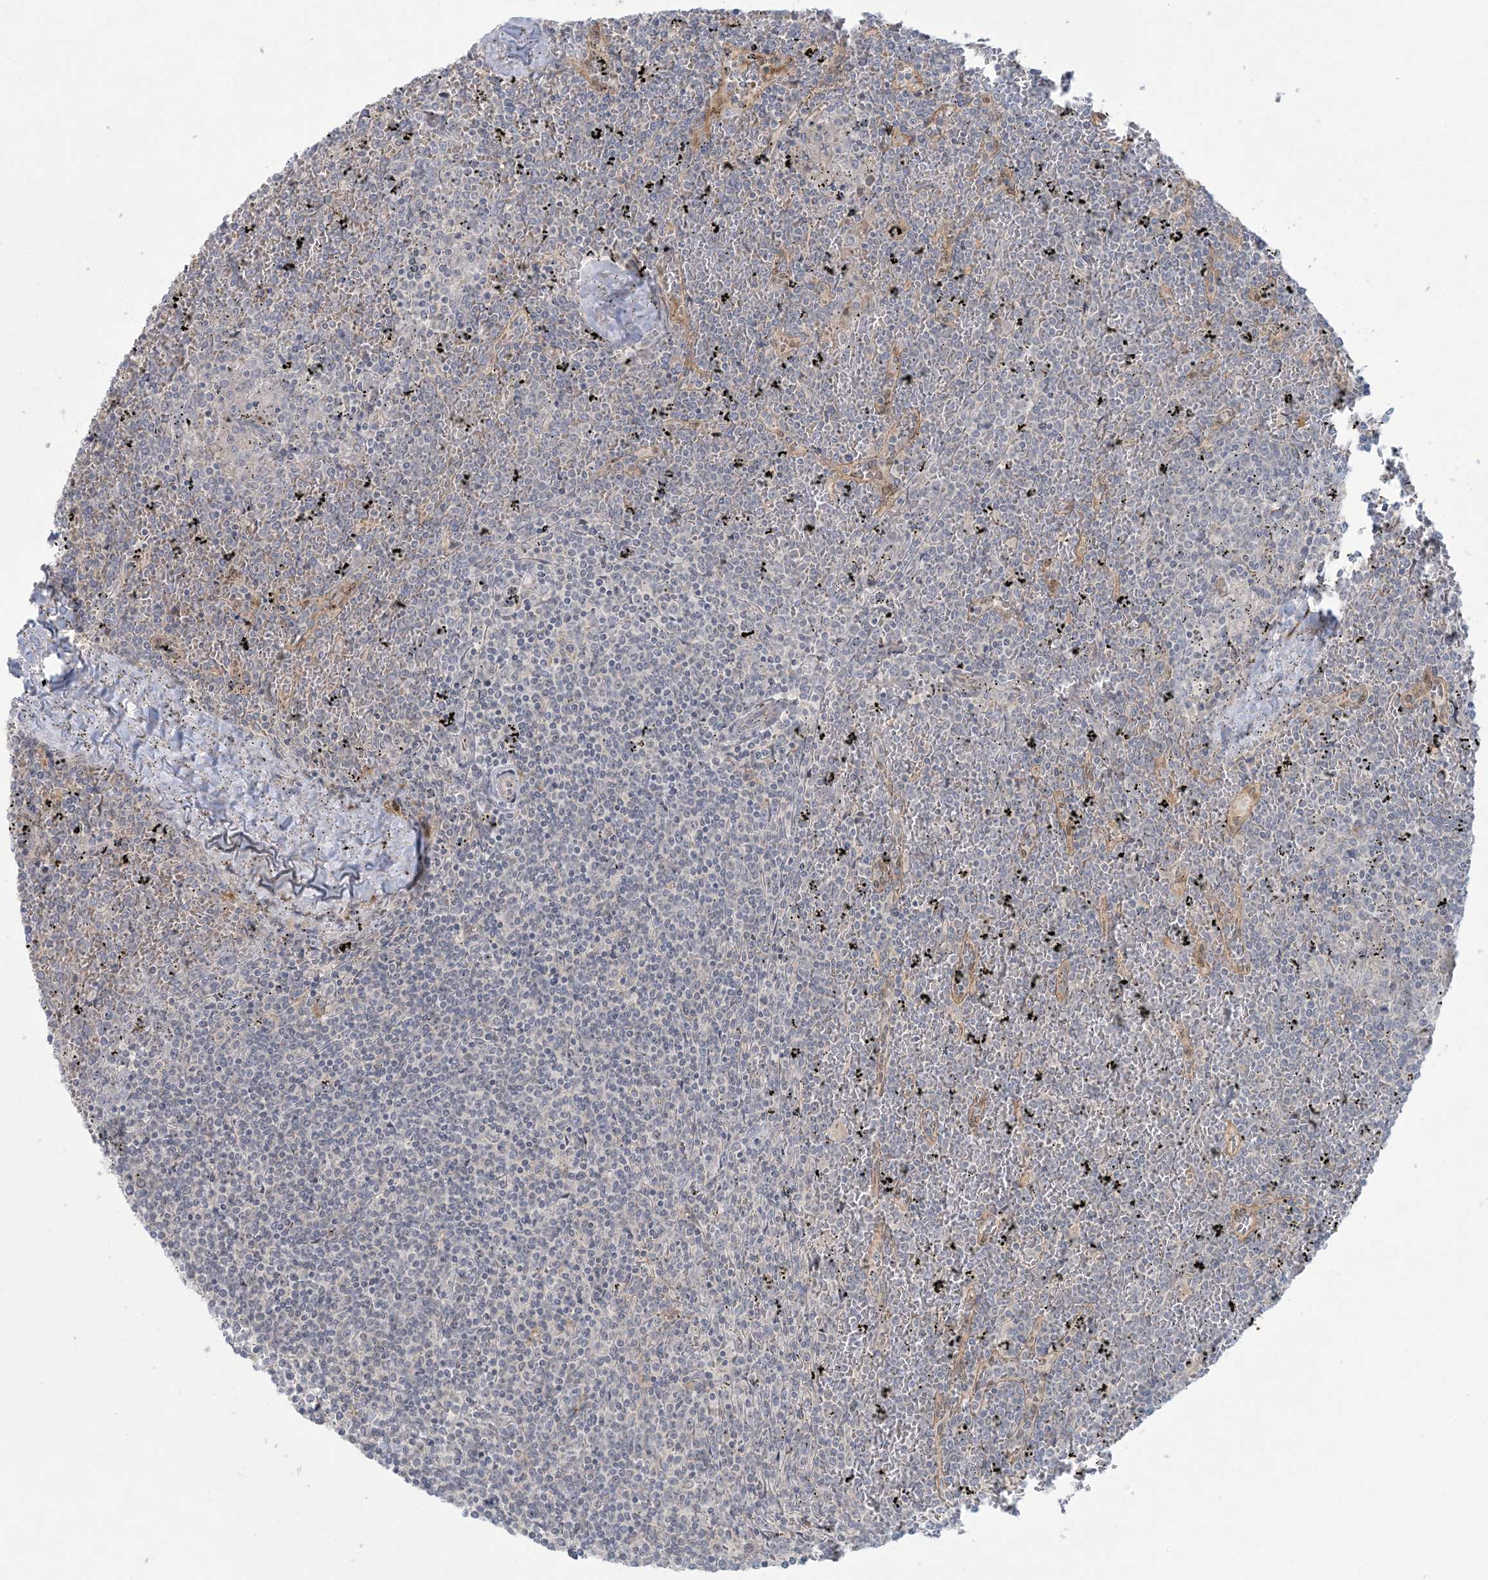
{"staining": {"intensity": "negative", "quantity": "none", "location": "none"}, "tissue": "lymphoma", "cell_type": "Tumor cells", "image_type": "cancer", "snomed": [{"axis": "morphology", "description": "Malignant lymphoma, non-Hodgkin's type, Low grade"}, {"axis": "topography", "description": "Spleen"}], "caption": "Image shows no protein positivity in tumor cells of lymphoma tissue.", "gene": "NRBP2", "patient": {"sex": "female", "age": 19}}